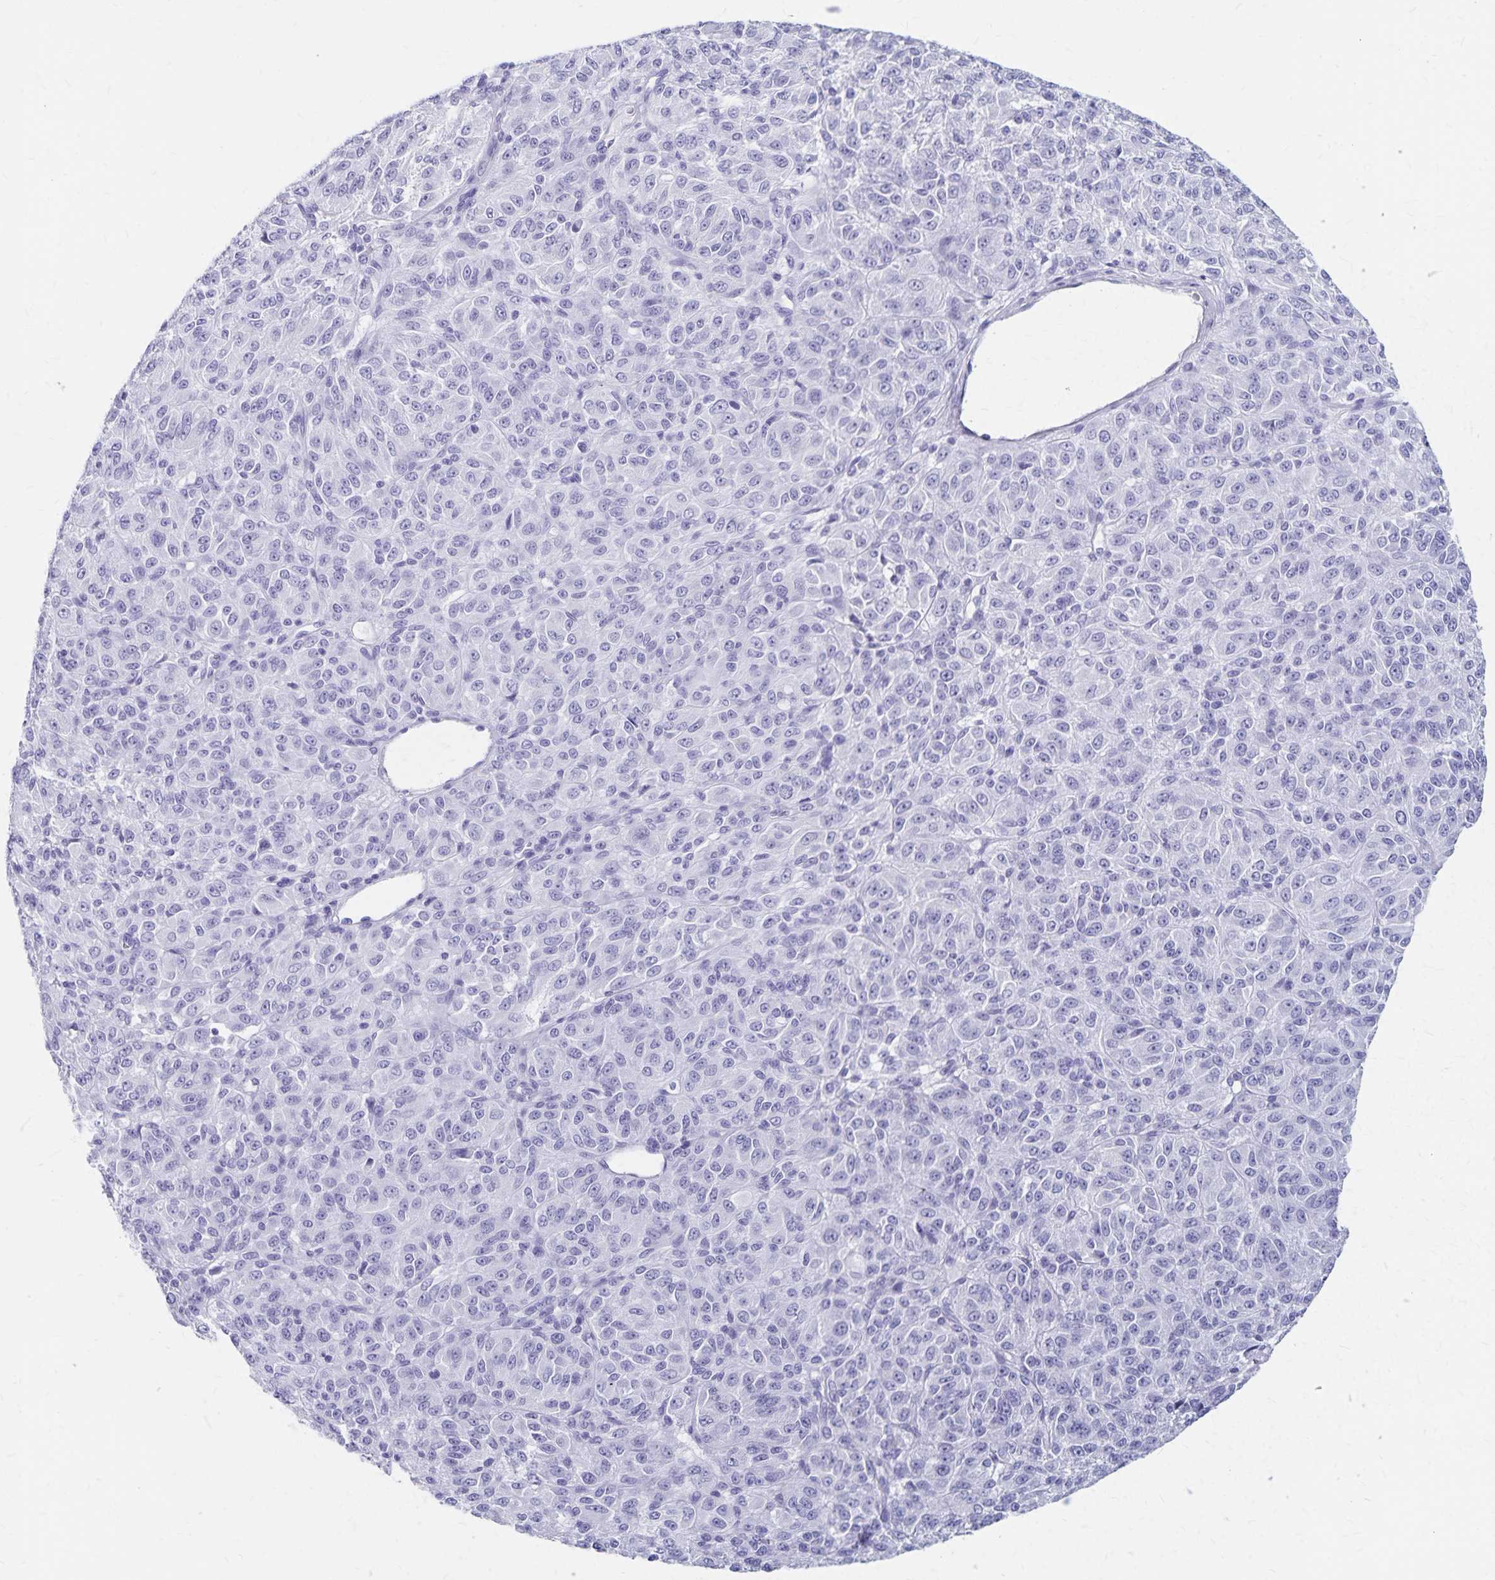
{"staining": {"intensity": "negative", "quantity": "none", "location": "none"}, "tissue": "melanoma", "cell_type": "Tumor cells", "image_type": "cancer", "snomed": [{"axis": "morphology", "description": "Malignant melanoma, Metastatic site"}, {"axis": "topography", "description": "Brain"}], "caption": "Immunohistochemistry of human malignant melanoma (metastatic site) exhibits no positivity in tumor cells.", "gene": "GPBAR1", "patient": {"sex": "female", "age": 56}}